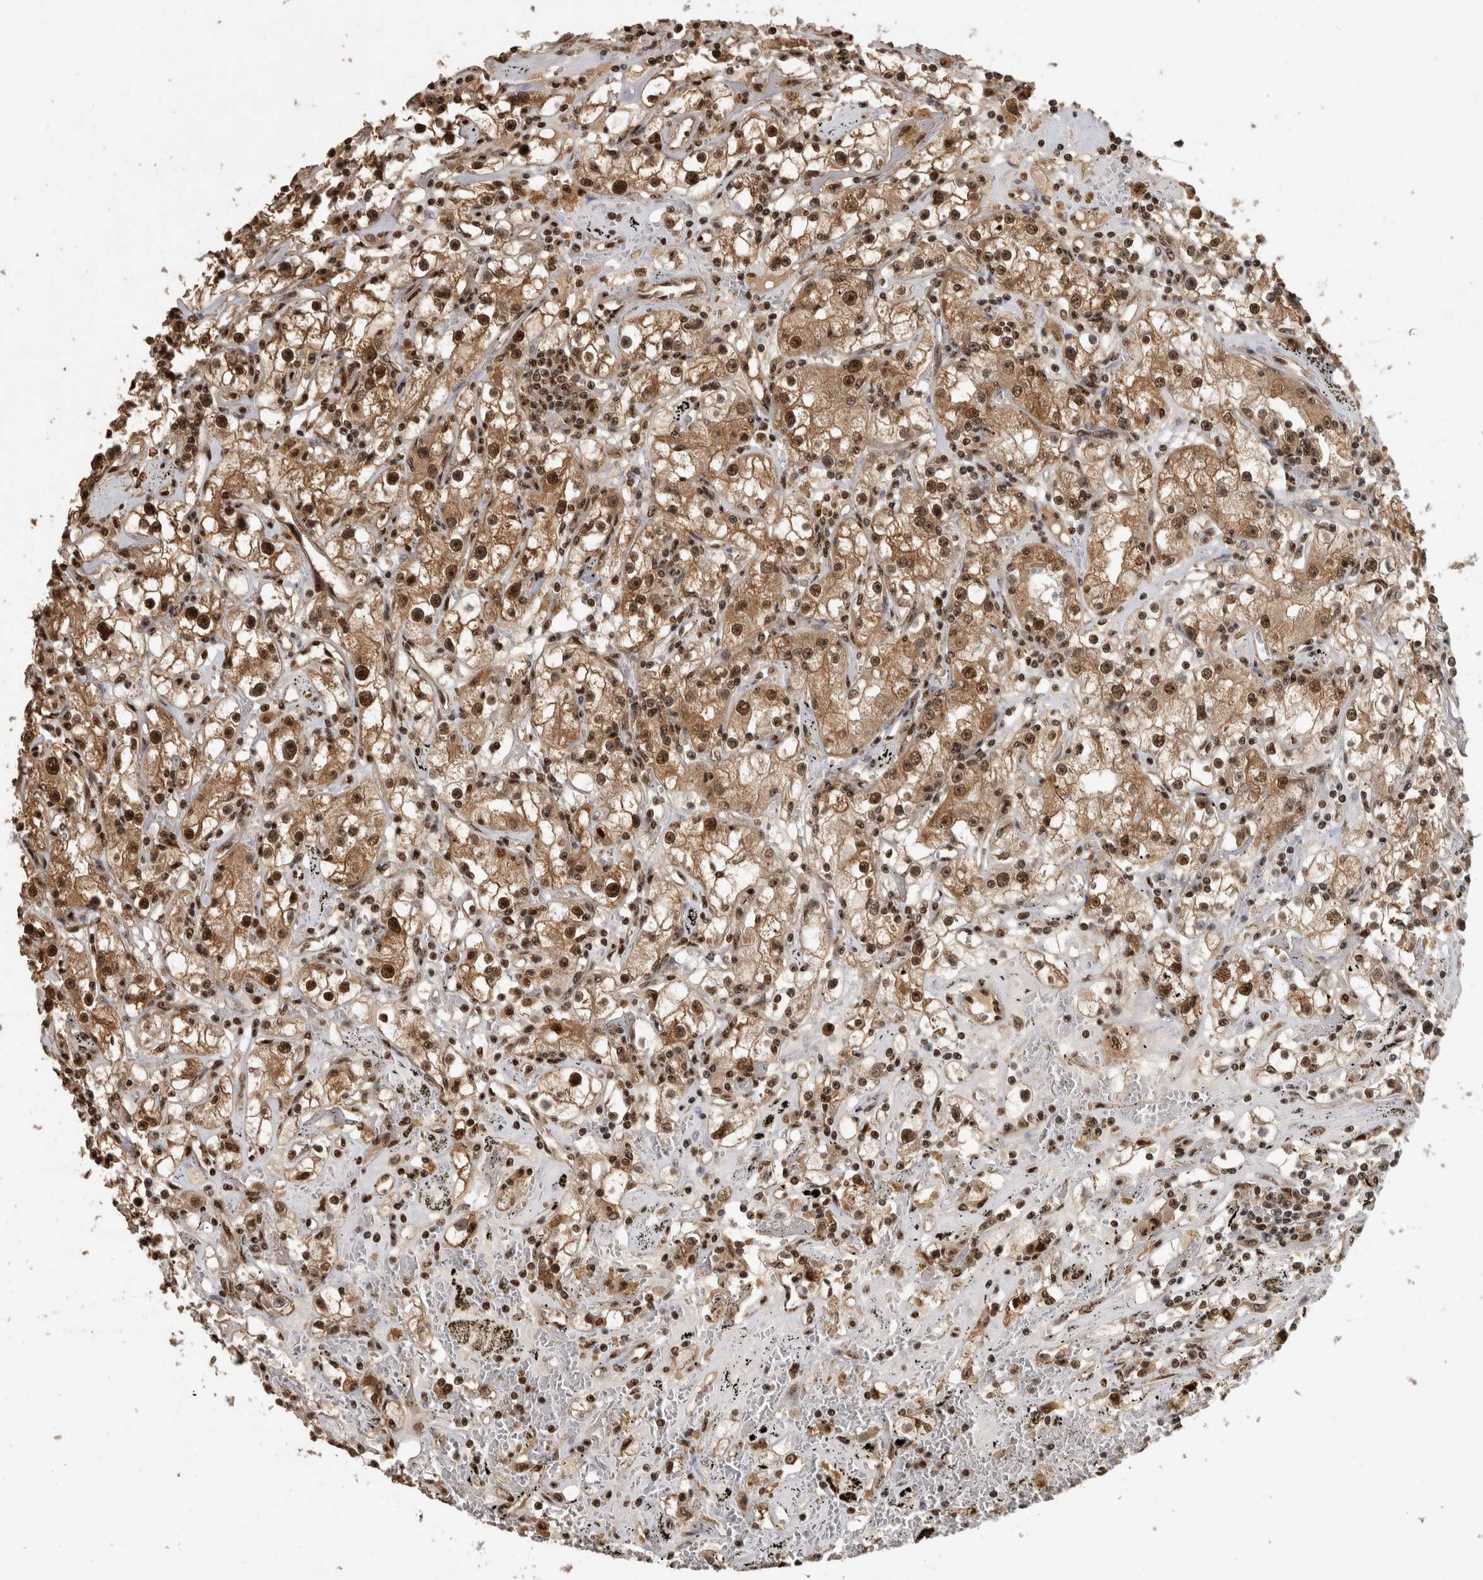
{"staining": {"intensity": "strong", "quantity": "25%-75%", "location": "cytoplasmic/membranous,nuclear"}, "tissue": "renal cancer", "cell_type": "Tumor cells", "image_type": "cancer", "snomed": [{"axis": "morphology", "description": "Adenocarcinoma, NOS"}, {"axis": "topography", "description": "Kidney"}], "caption": "A high-resolution image shows IHC staining of adenocarcinoma (renal), which displays strong cytoplasmic/membranous and nuclear positivity in approximately 25%-75% of tumor cells. (DAB (3,3'-diaminobenzidine) IHC, brown staining for protein, blue staining for nuclei).", "gene": "RAD50", "patient": {"sex": "male", "age": 56}}